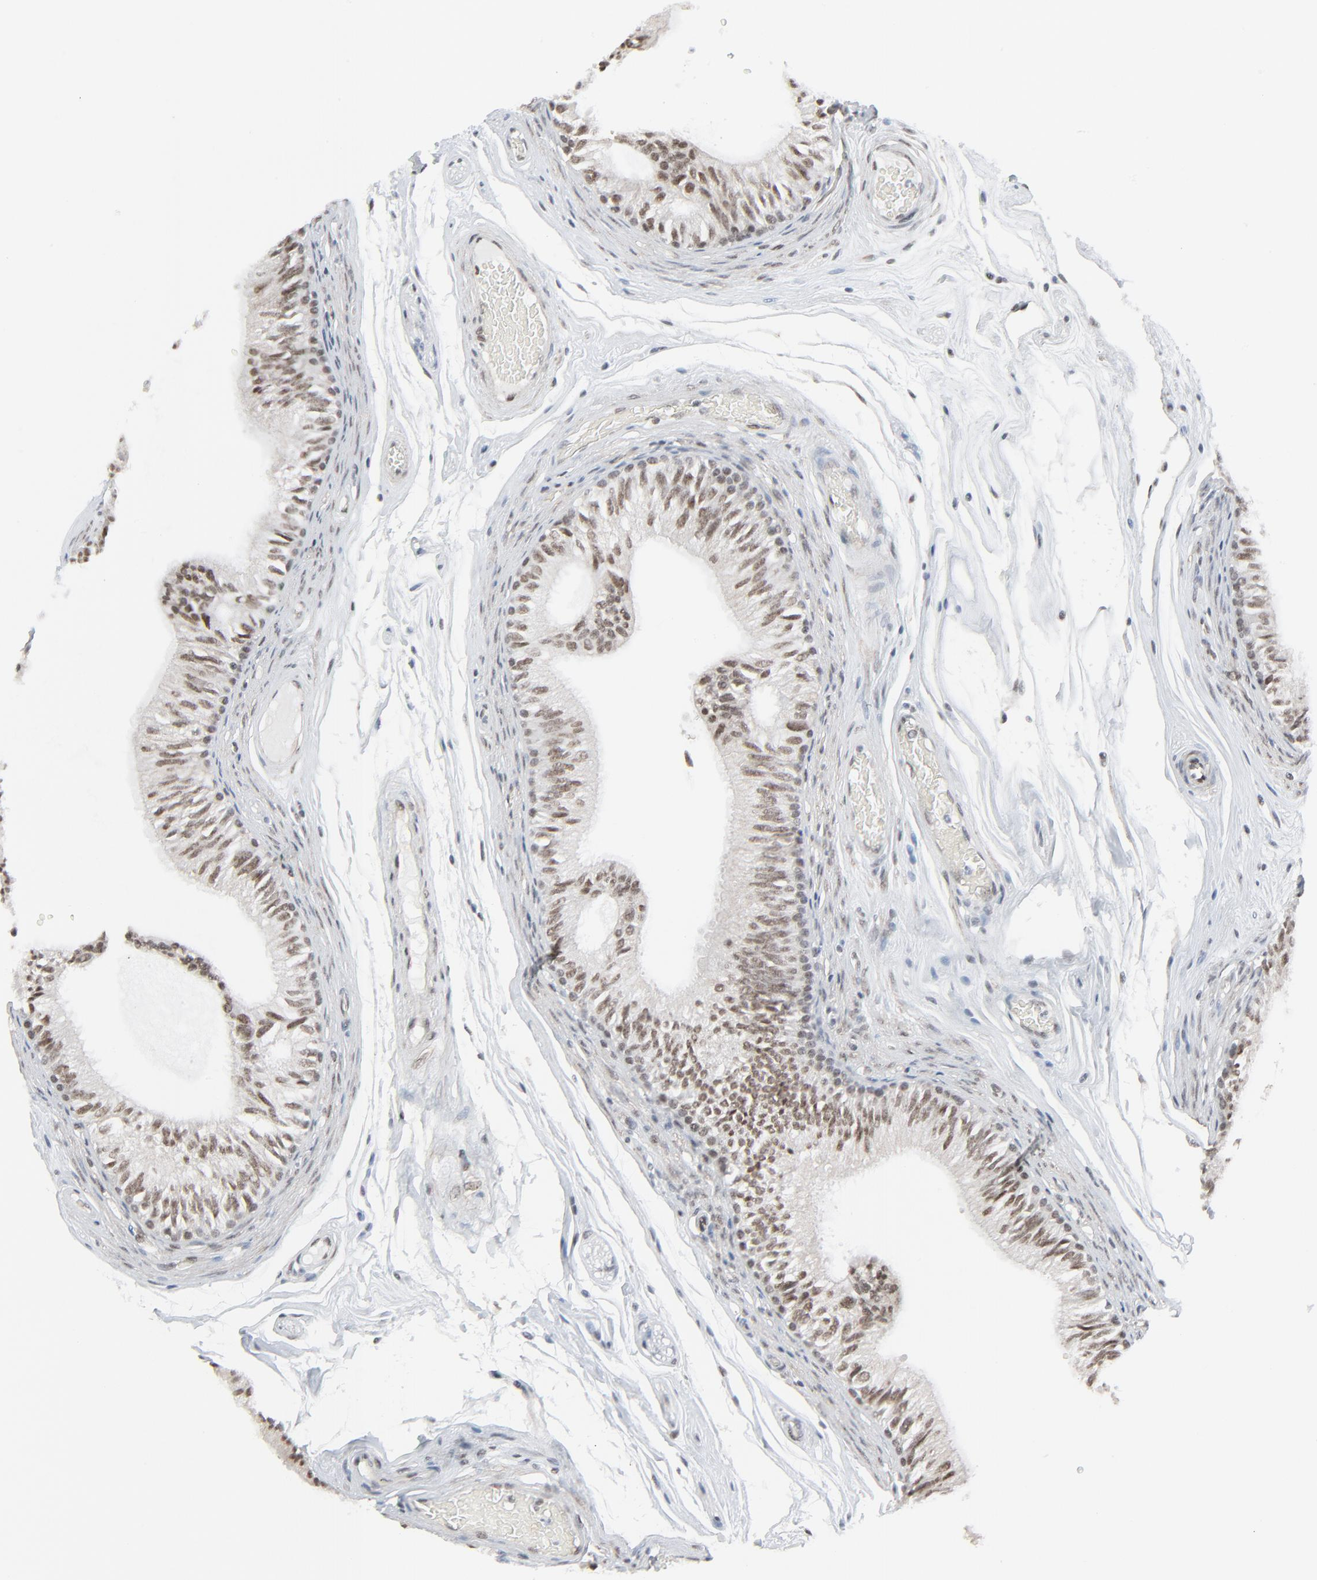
{"staining": {"intensity": "moderate", "quantity": "25%-75%", "location": "nuclear"}, "tissue": "epididymis", "cell_type": "Glandular cells", "image_type": "normal", "snomed": [{"axis": "morphology", "description": "Normal tissue, NOS"}, {"axis": "topography", "description": "Testis"}, {"axis": "topography", "description": "Epididymis"}], "caption": "Immunohistochemistry (IHC) staining of normal epididymis, which exhibits medium levels of moderate nuclear expression in about 25%-75% of glandular cells indicating moderate nuclear protein expression. The staining was performed using DAB (brown) for protein detection and nuclei were counterstained in hematoxylin (blue).", "gene": "FBXO28", "patient": {"sex": "male", "age": 36}}